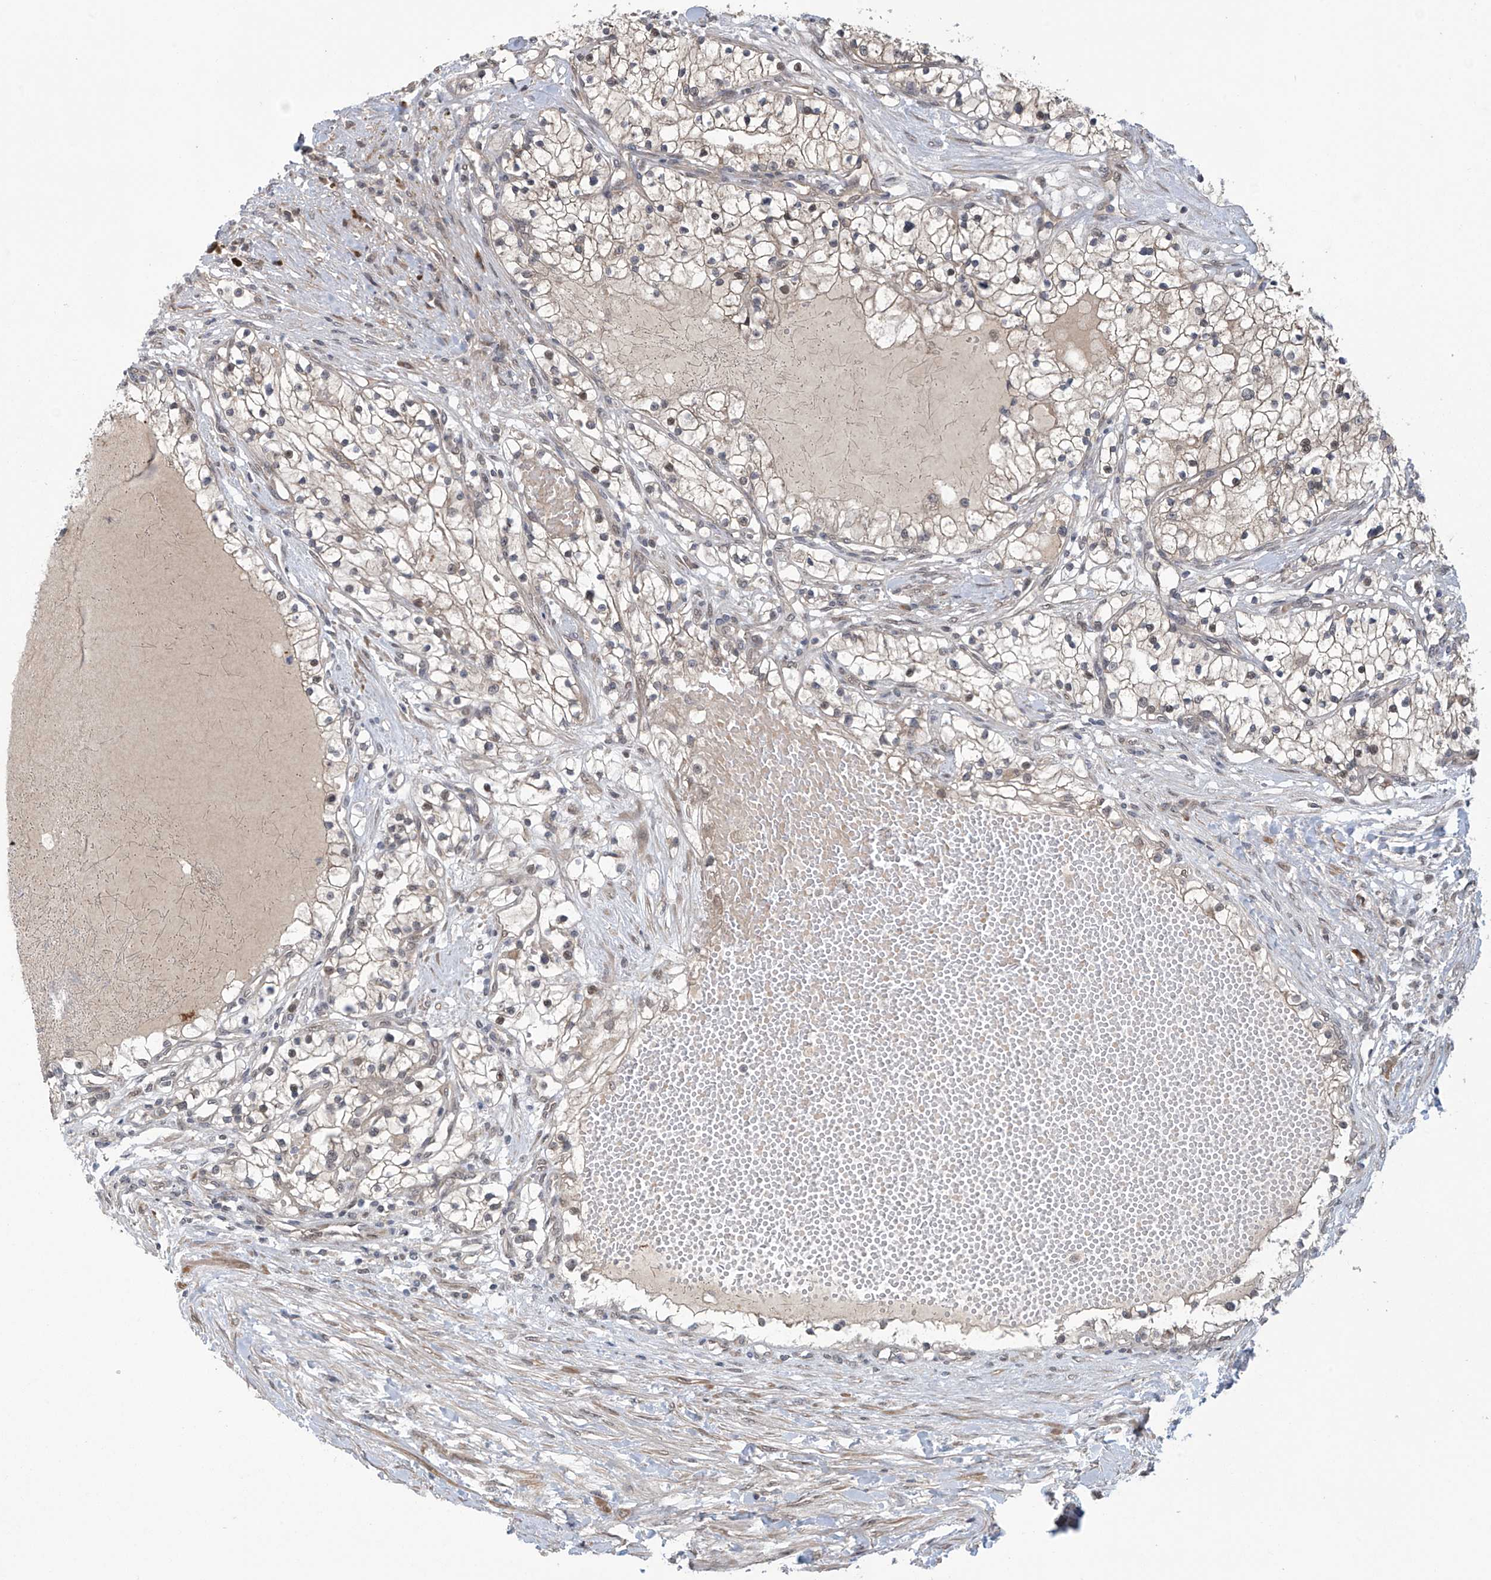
{"staining": {"intensity": "weak", "quantity": "25%-75%", "location": "cytoplasmic/membranous"}, "tissue": "renal cancer", "cell_type": "Tumor cells", "image_type": "cancer", "snomed": [{"axis": "morphology", "description": "Normal tissue, NOS"}, {"axis": "morphology", "description": "Adenocarcinoma, NOS"}, {"axis": "topography", "description": "Kidney"}], "caption": "The image shows staining of renal cancer (adenocarcinoma), revealing weak cytoplasmic/membranous protein staining (brown color) within tumor cells.", "gene": "ABHD13", "patient": {"sex": "male", "age": 68}}